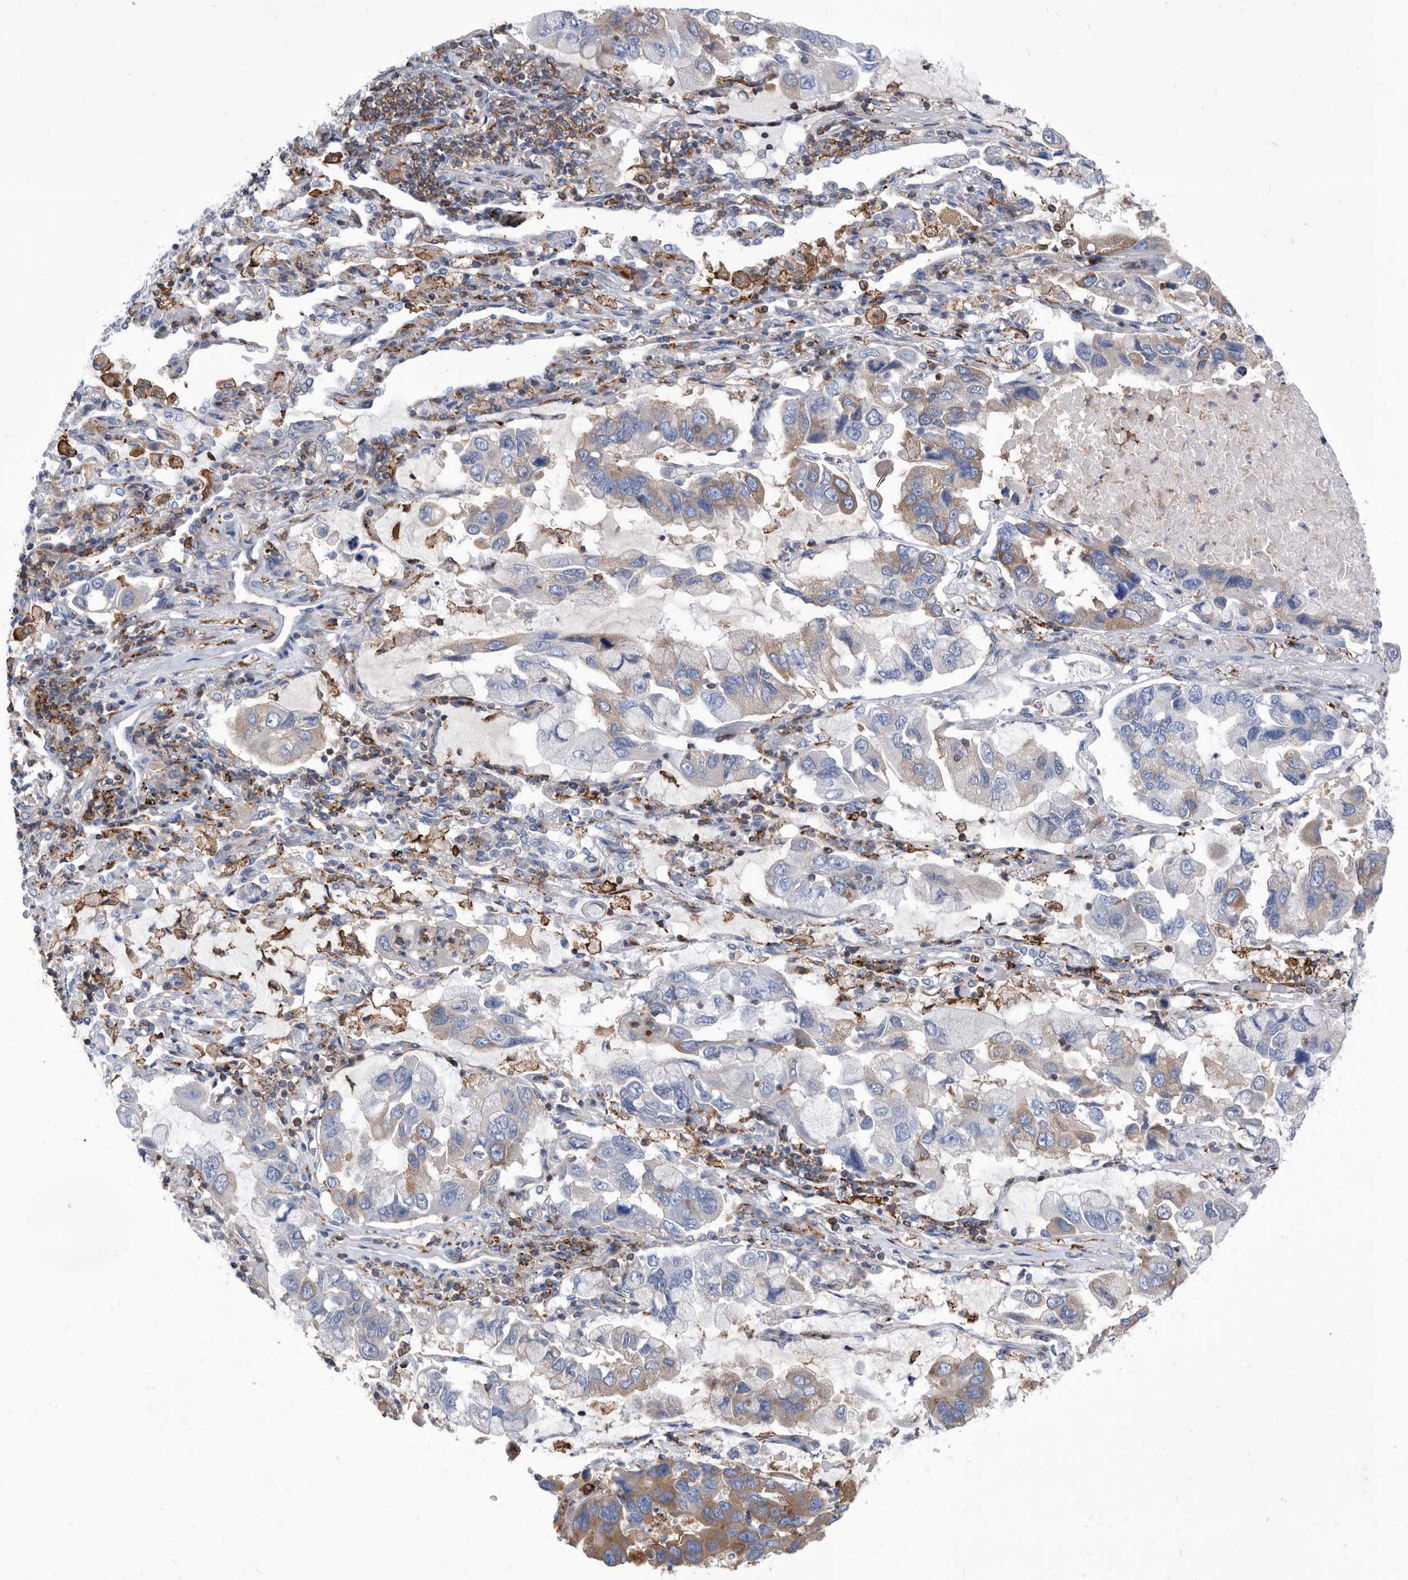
{"staining": {"intensity": "moderate", "quantity": "<25%", "location": "cytoplasmic/membranous"}, "tissue": "lung cancer", "cell_type": "Tumor cells", "image_type": "cancer", "snomed": [{"axis": "morphology", "description": "Adenocarcinoma, NOS"}, {"axis": "topography", "description": "Lung"}], "caption": "Tumor cells exhibit moderate cytoplasmic/membranous expression in about <25% of cells in lung cancer (adenocarcinoma). The staining was performed using DAB to visualize the protein expression in brown, while the nuclei were stained in blue with hematoxylin (Magnification: 20x).", "gene": "SMG7", "patient": {"sex": "male", "age": 64}}